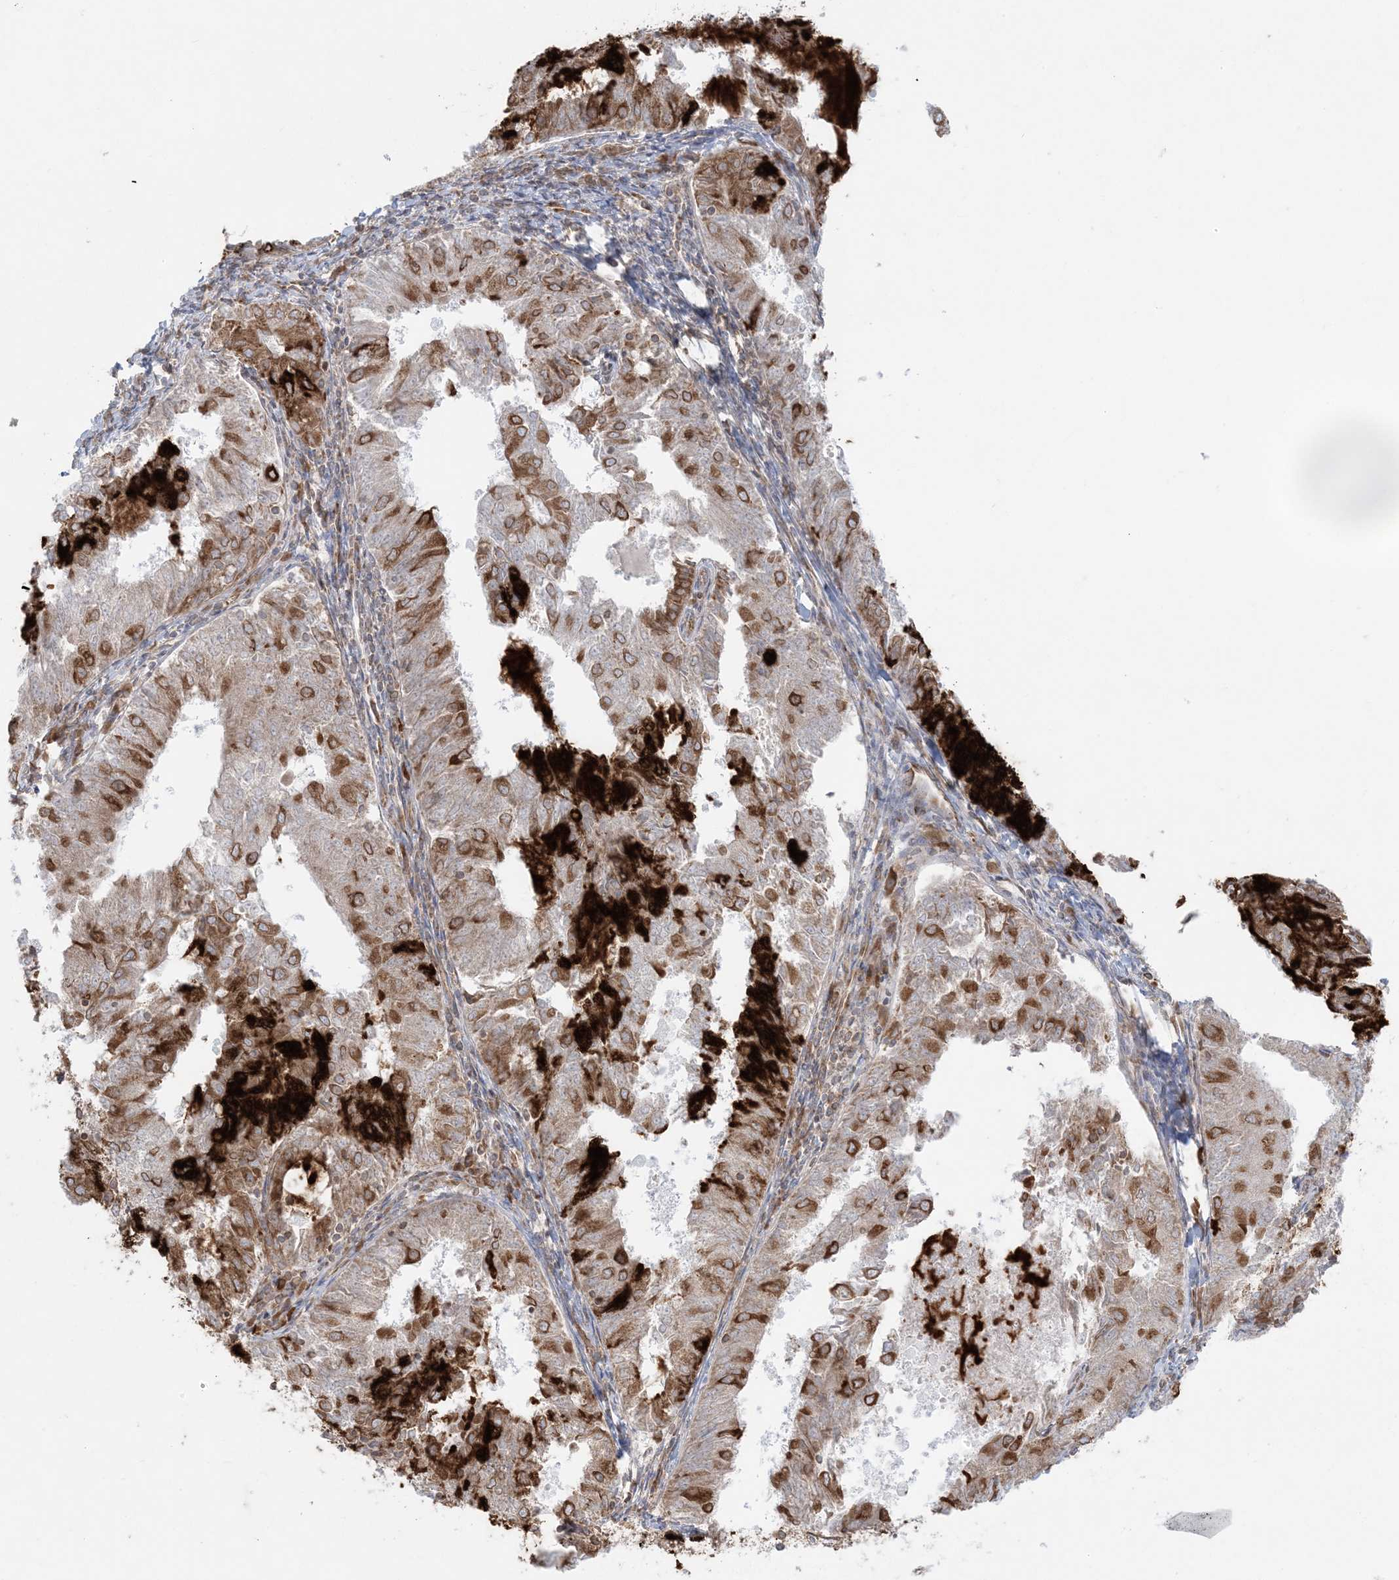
{"staining": {"intensity": "strong", "quantity": ">75%", "location": "cytoplasmic/membranous"}, "tissue": "endometrial cancer", "cell_type": "Tumor cells", "image_type": "cancer", "snomed": [{"axis": "morphology", "description": "Adenocarcinoma, NOS"}, {"axis": "topography", "description": "Endometrium"}], "caption": "Human adenocarcinoma (endometrial) stained with a brown dye reveals strong cytoplasmic/membranous positive expression in approximately >75% of tumor cells.", "gene": "UBXN4", "patient": {"sex": "female", "age": 57}}